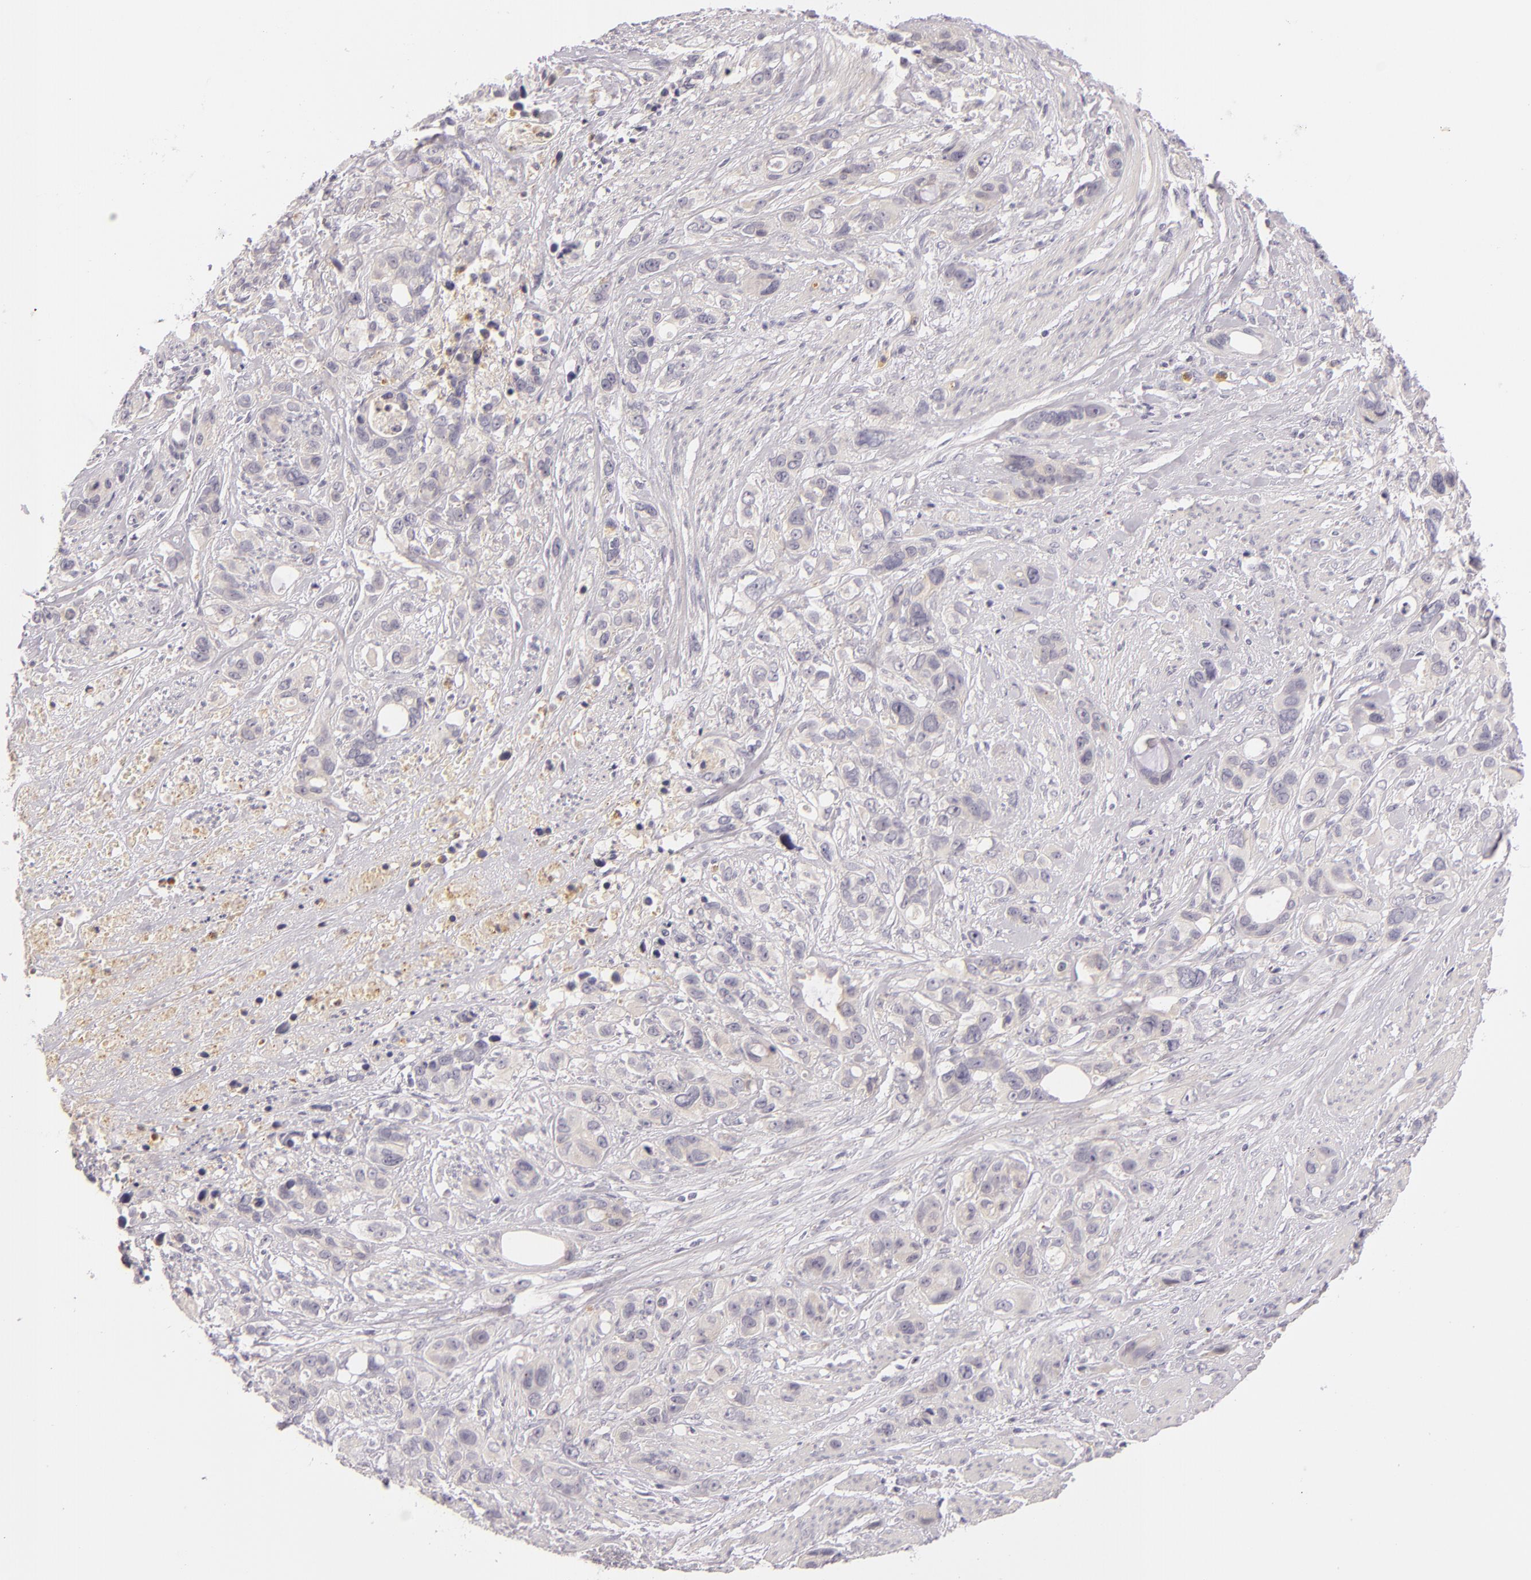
{"staining": {"intensity": "negative", "quantity": "none", "location": "none"}, "tissue": "stomach cancer", "cell_type": "Tumor cells", "image_type": "cancer", "snomed": [{"axis": "morphology", "description": "Adenocarcinoma, NOS"}, {"axis": "topography", "description": "Stomach, upper"}], "caption": "Tumor cells show no significant protein positivity in stomach adenocarcinoma.", "gene": "FAM181A", "patient": {"sex": "male", "age": 47}}